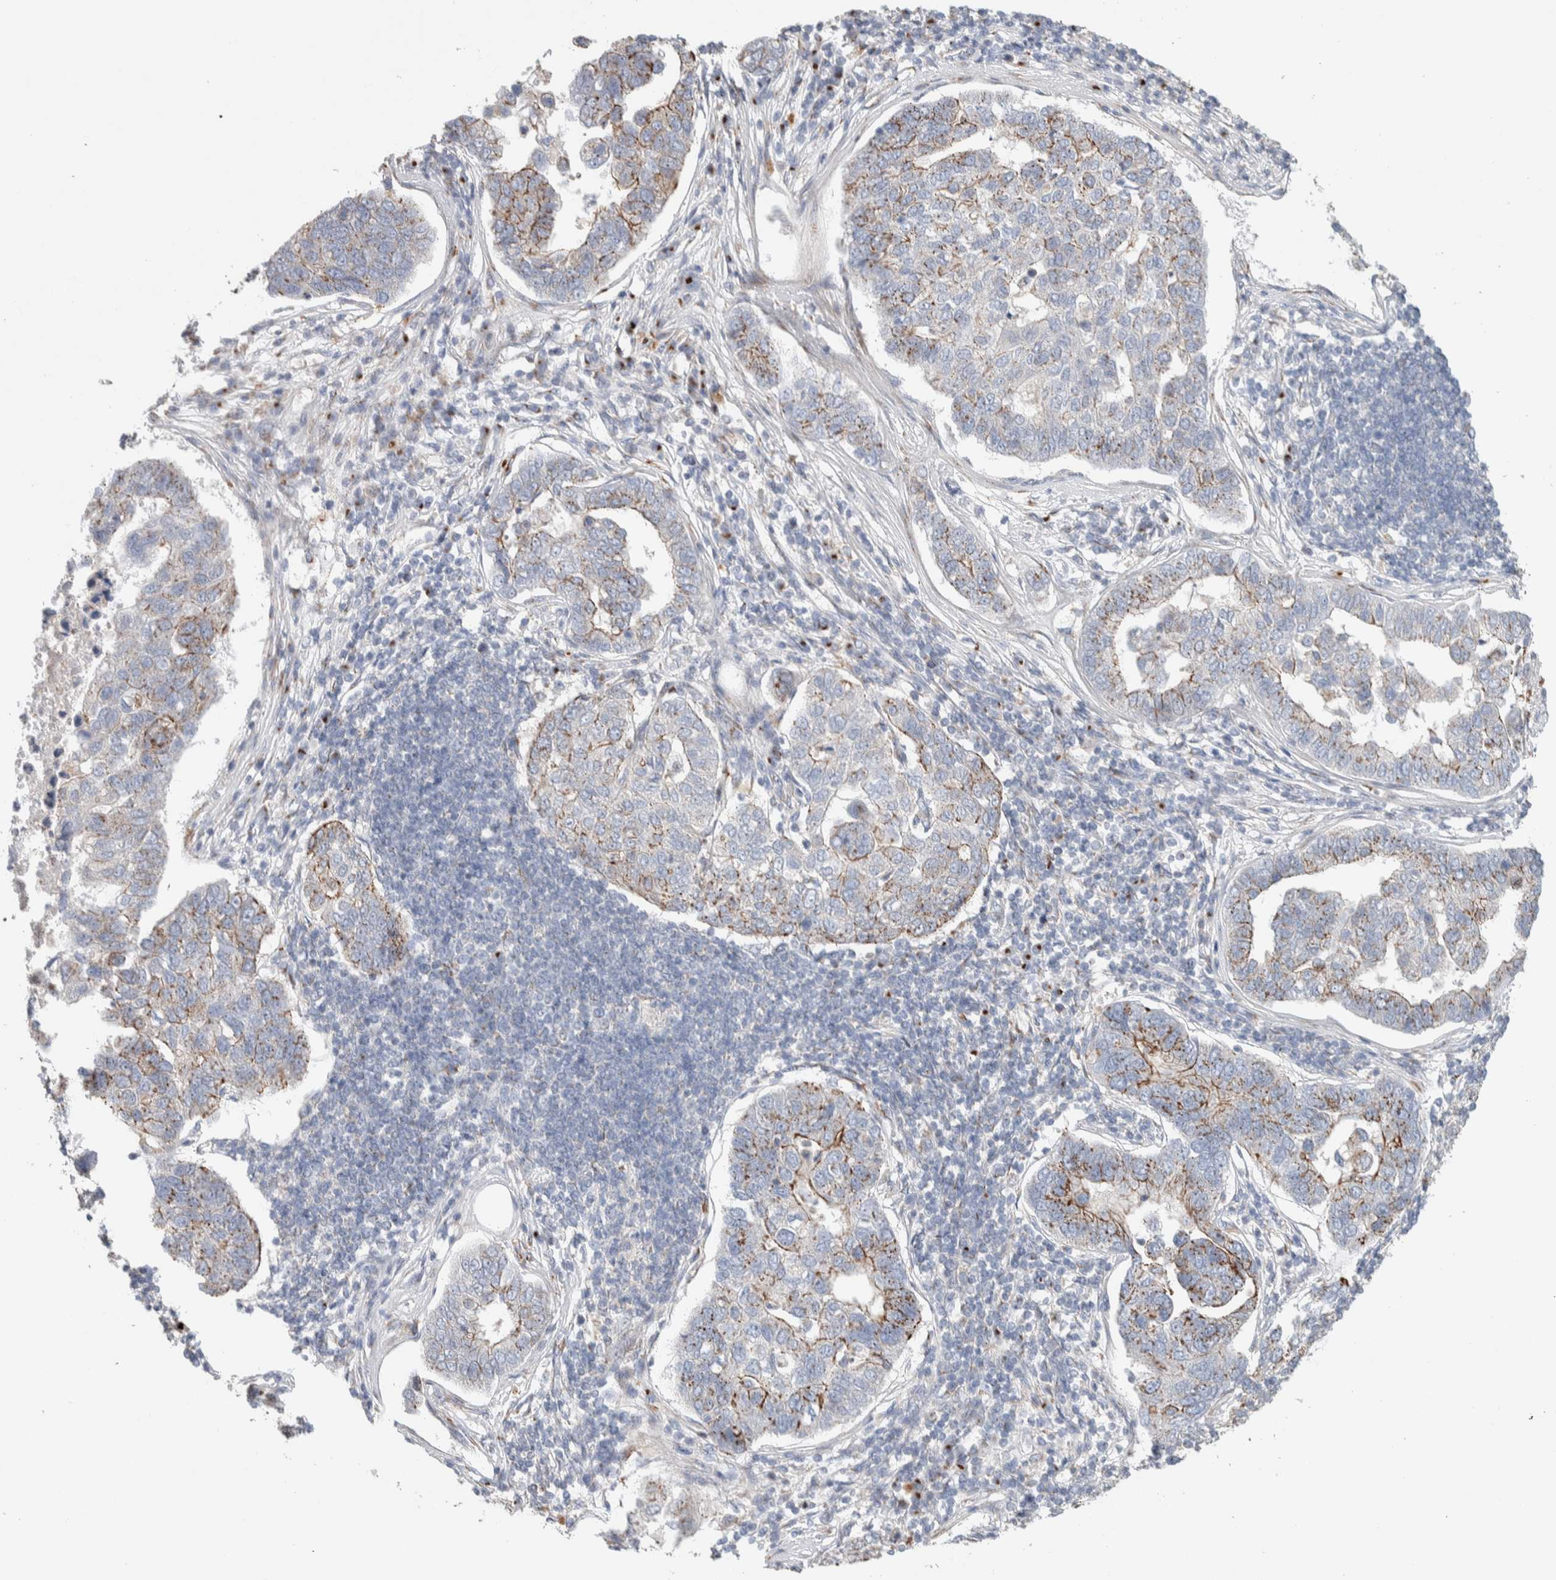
{"staining": {"intensity": "weak", "quantity": "25%-75%", "location": "cytoplasmic/membranous"}, "tissue": "pancreatic cancer", "cell_type": "Tumor cells", "image_type": "cancer", "snomed": [{"axis": "morphology", "description": "Adenocarcinoma, NOS"}, {"axis": "topography", "description": "Pancreas"}], "caption": "Human pancreatic adenocarcinoma stained for a protein (brown) shows weak cytoplasmic/membranous positive staining in about 25%-75% of tumor cells.", "gene": "SLC38A10", "patient": {"sex": "female", "age": 61}}